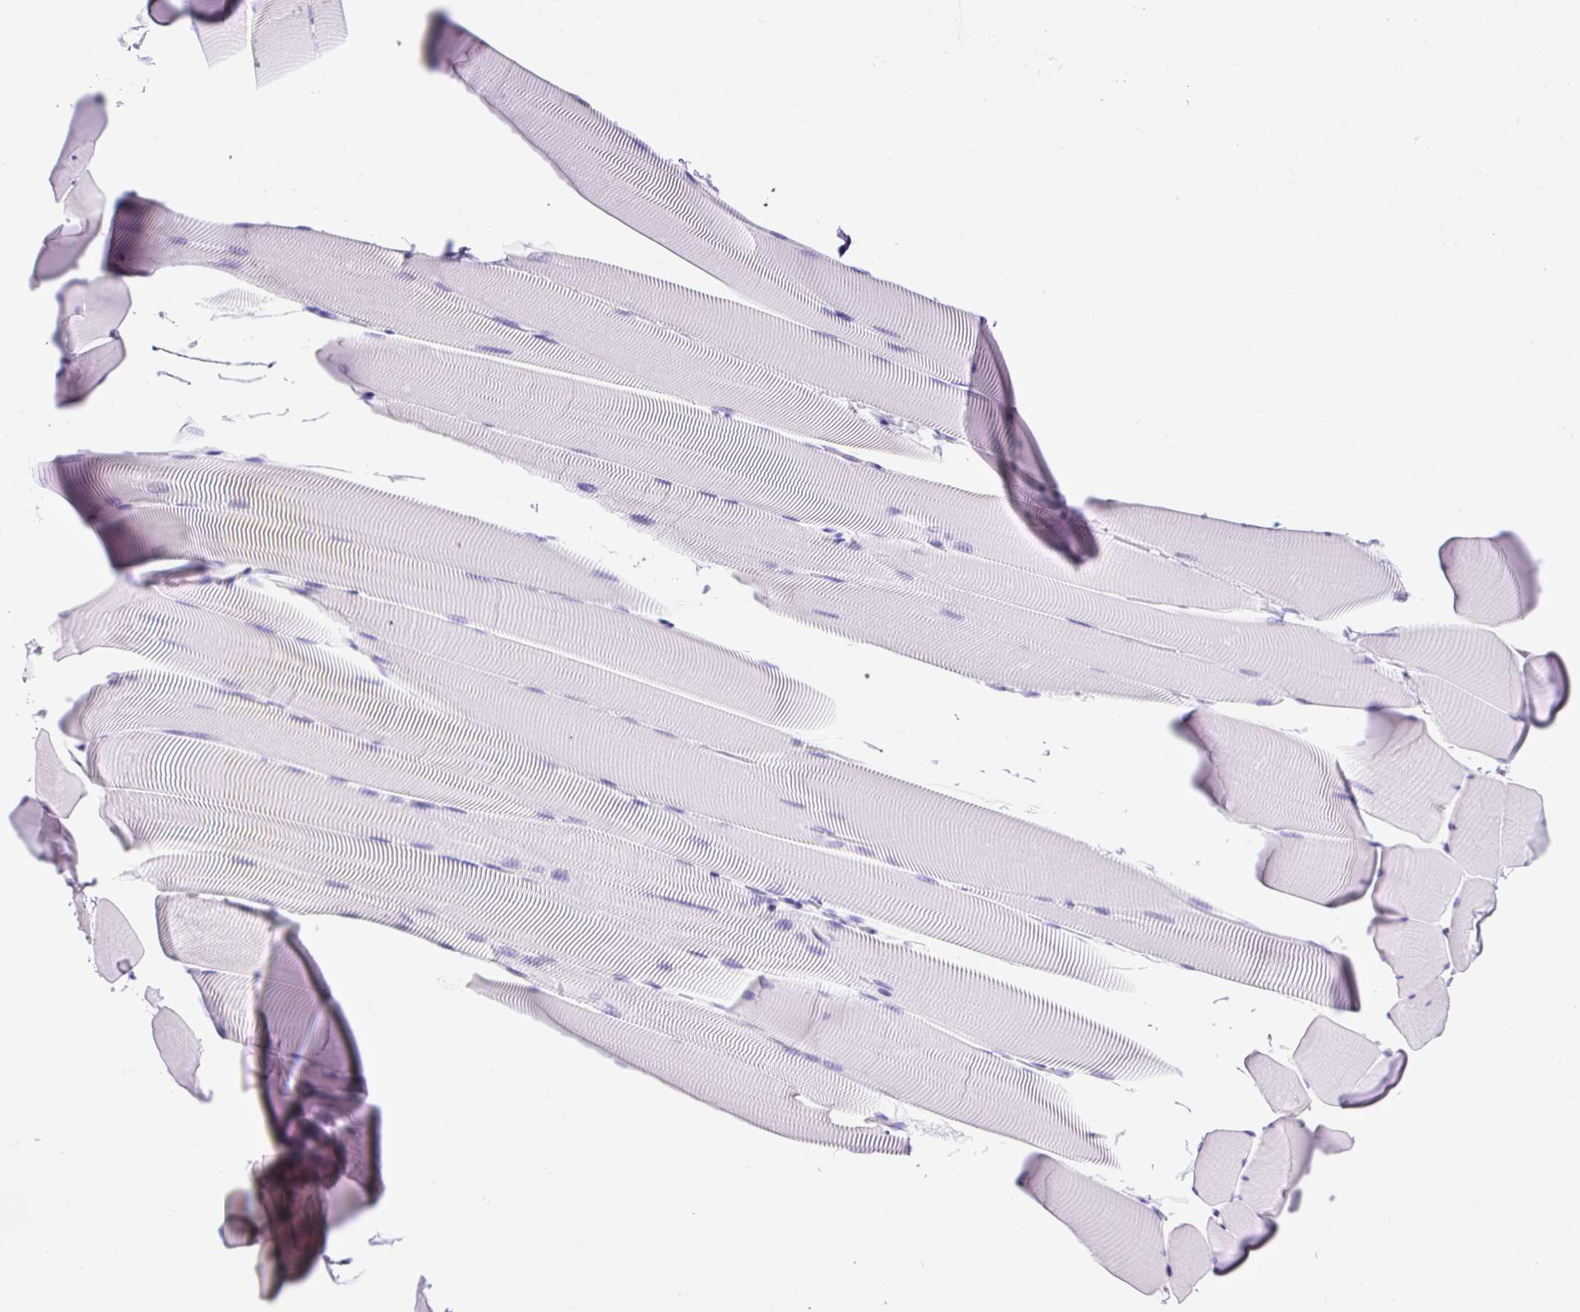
{"staining": {"intensity": "negative", "quantity": "none", "location": "none"}, "tissue": "skeletal muscle", "cell_type": "Myocytes", "image_type": "normal", "snomed": [{"axis": "morphology", "description": "Normal tissue, NOS"}, {"axis": "topography", "description": "Skeletal muscle"}], "caption": "Myocytes are negative for brown protein staining in benign skeletal muscle. (DAB (3,3'-diaminobenzidine) immunohistochemistry (IHC) visualized using brightfield microscopy, high magnification).", "gene": "PDIA2", "patient": {"sex": "male", "age": 25}}